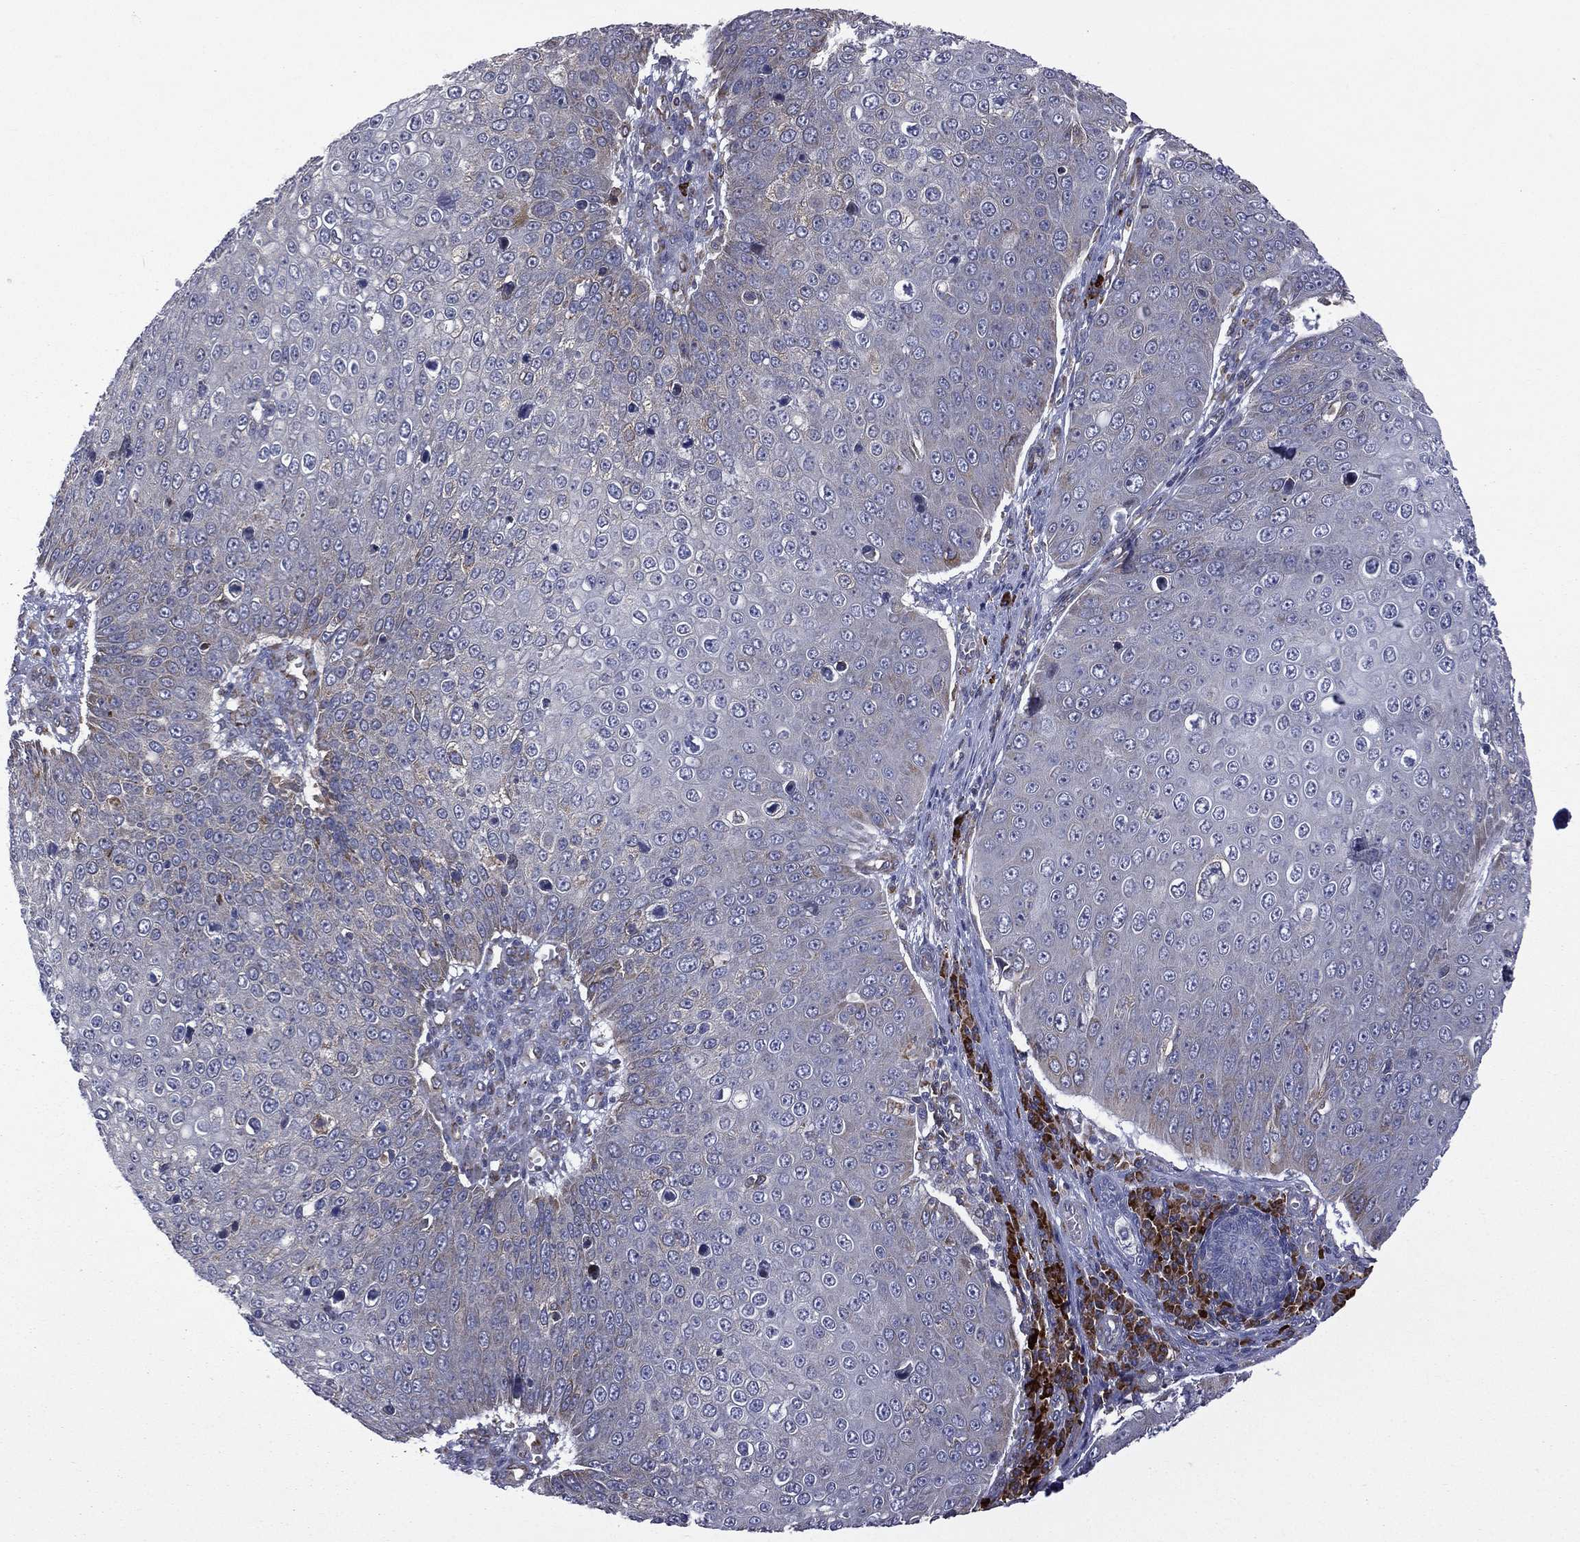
{"staining": {"intensity": "negative", "quantity": "none", "location": "none"}, "tissue": "skin cancer", "cell_type": "Tumor cells", "image_type": "cancer", "snomed": [{"axis": "morphology", "description": "Squamous cell carcinoma, NOS"}, {"axis": "topography", "description": "Skin"}], "caption": "A photomicrograph of human skin squamous cell carcinoma is negative for staining in tumor cells.", "gene": "C20orf96", "patient": {"sex": "male", "age": 71}}